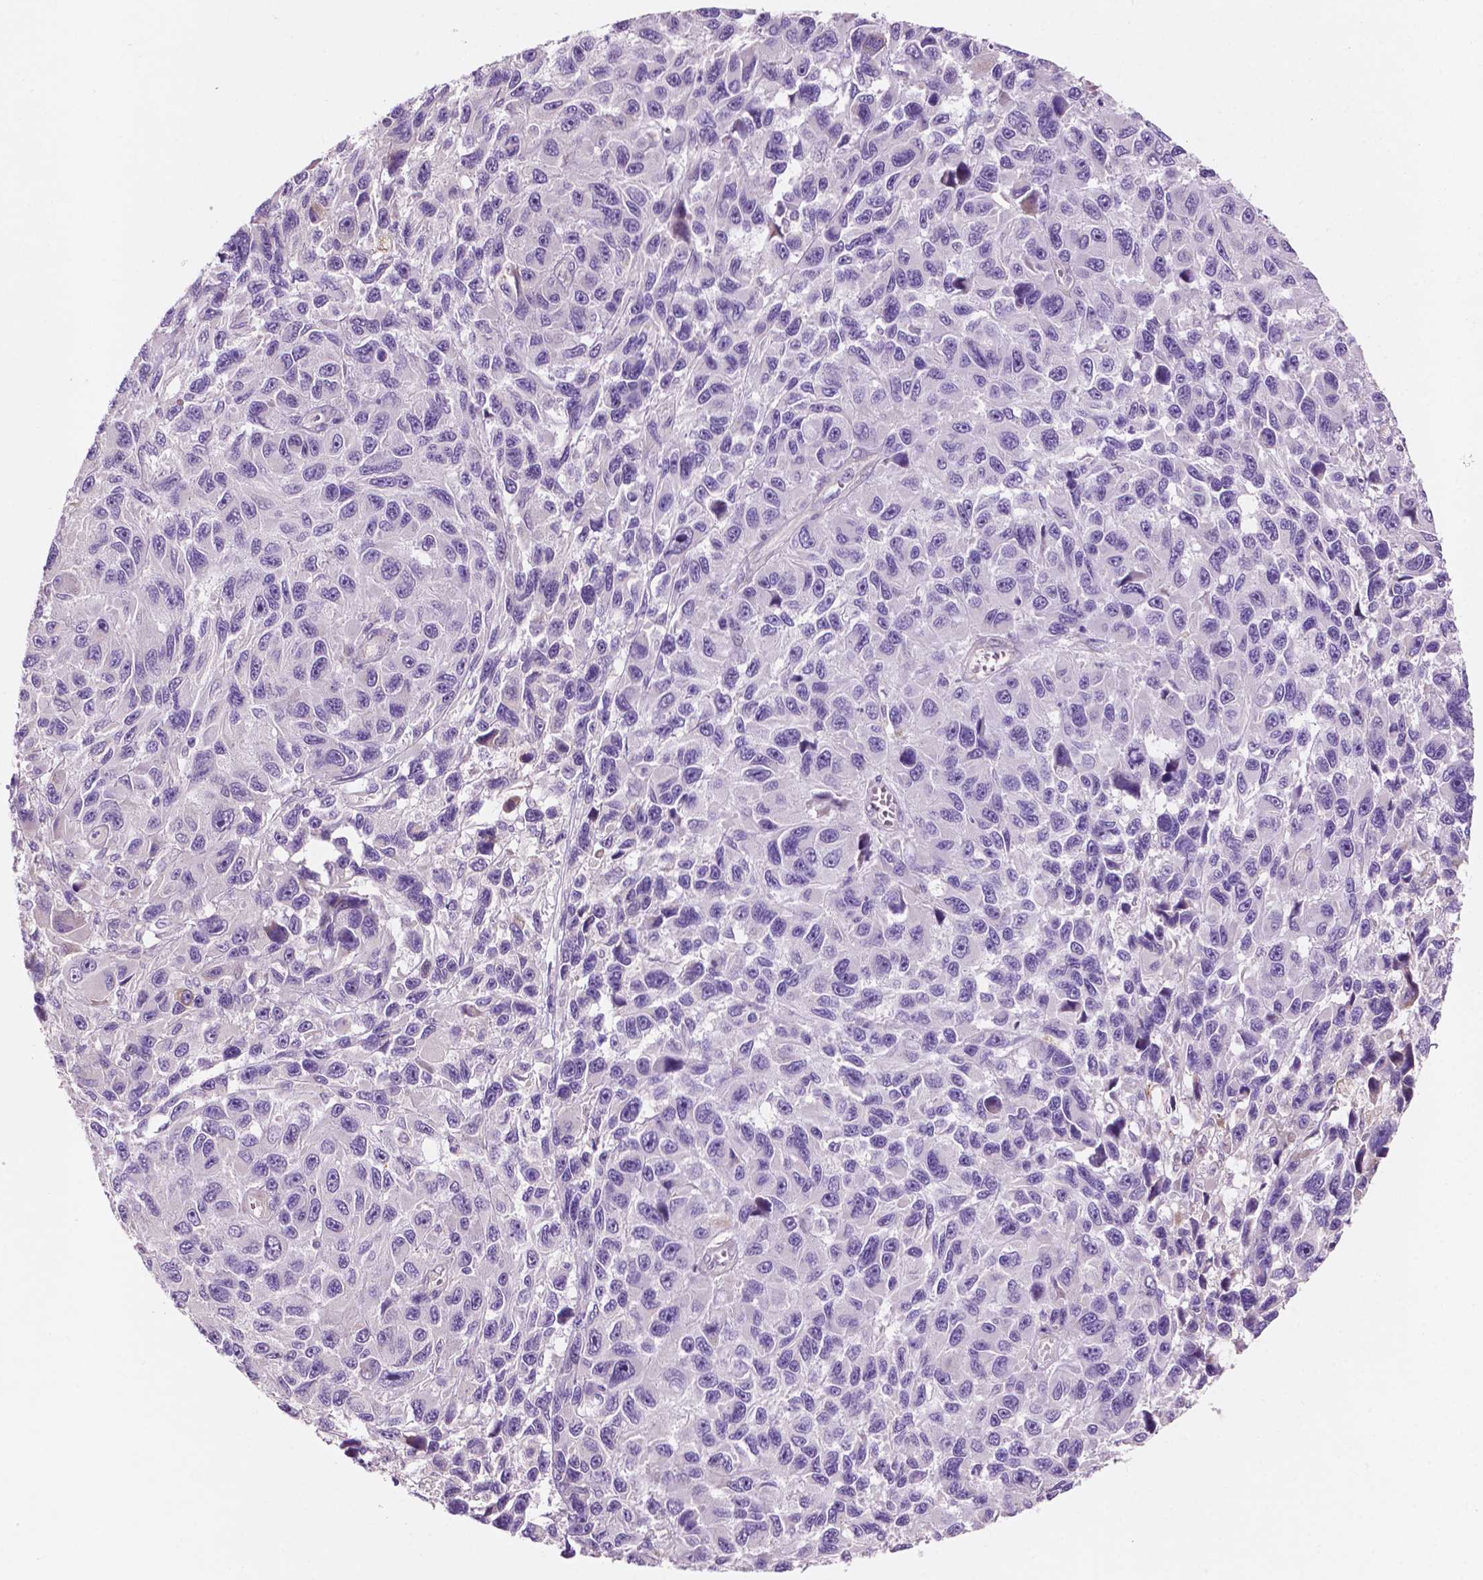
{"staining": {"intensity": "negative", "quantity": "none", "location": "none"}, "tissue": "melanoma", "cell_type": "Tumor cells", "image_type": "cancer", "snomed": [{"axis": "morphology", "description": "Malignant melanoma, NOS"}, {"axis": "topography", "description": "Skin"}], "caption": "This is an IHC image of human malignant melanoma. There is no staining in tumor cells.", "gene": "LRP1B", "patient": {"sex": "male", "age": 53}}